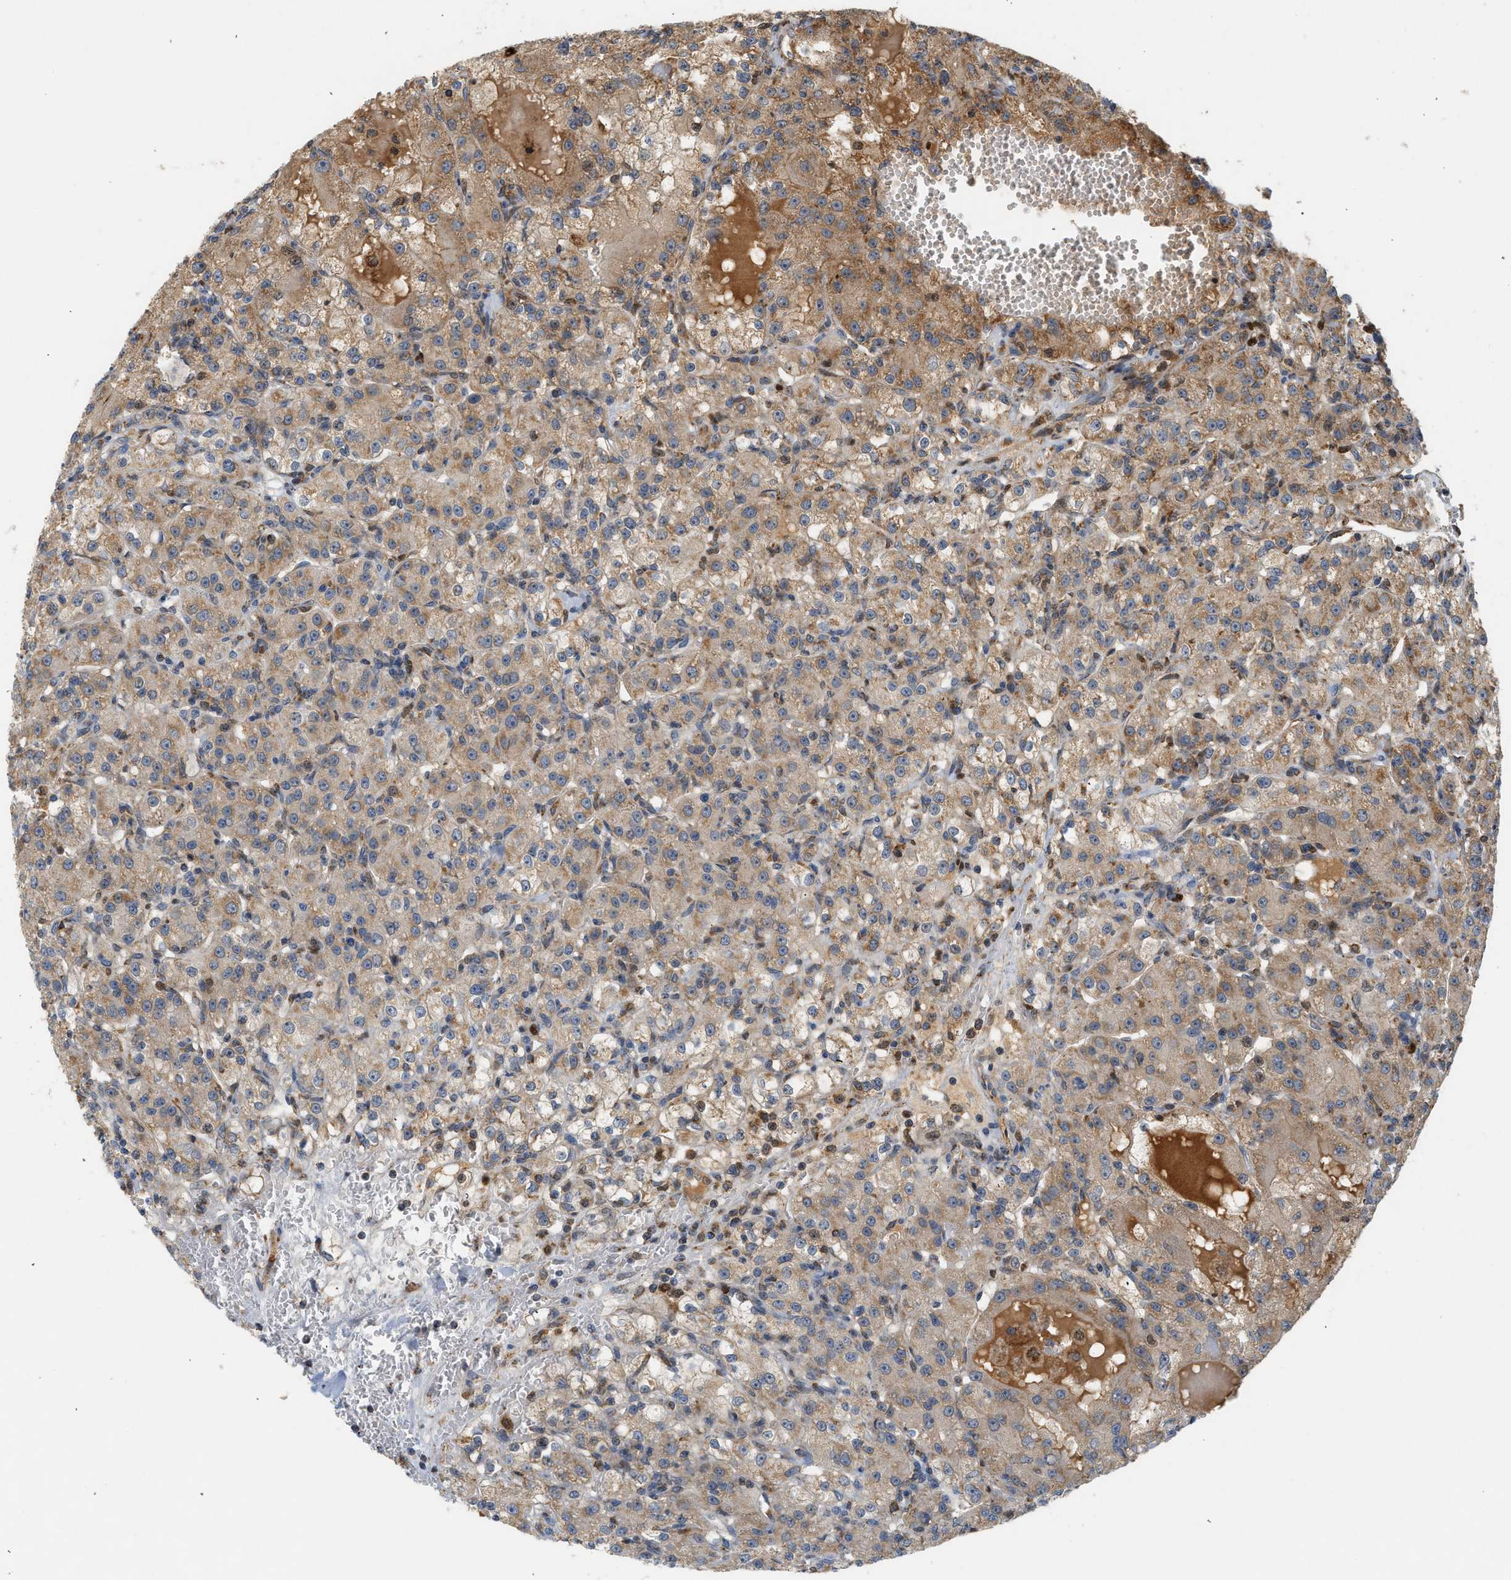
{"staining": {"intensity": "weak", "quantity": ">75%", "location": "cytoplasmic/membranous"}, "tissue": "renal cancer", "cell_type": "Tumor cells", "image_type": "cancer", "snomed": [{"axis": "morphology", "description": "Normal tissue, NOS"}, {"axis": "morphology", "description": "Adenocarcinoma, NOS"}, {"axis": "topography", "description": "Kidney"}], "caption": "IHC image of neoplastic tissue: renal cancer (adenocarcinoma) stained using IHC reveals low levels of weak protein expression localized specifically in the cytoplasmic/membranous of tumor cells, appearing as a cytoplasmic/membranous brown color.", "gene": "MCU", "patient": {"sex": "male", "age": 61}}